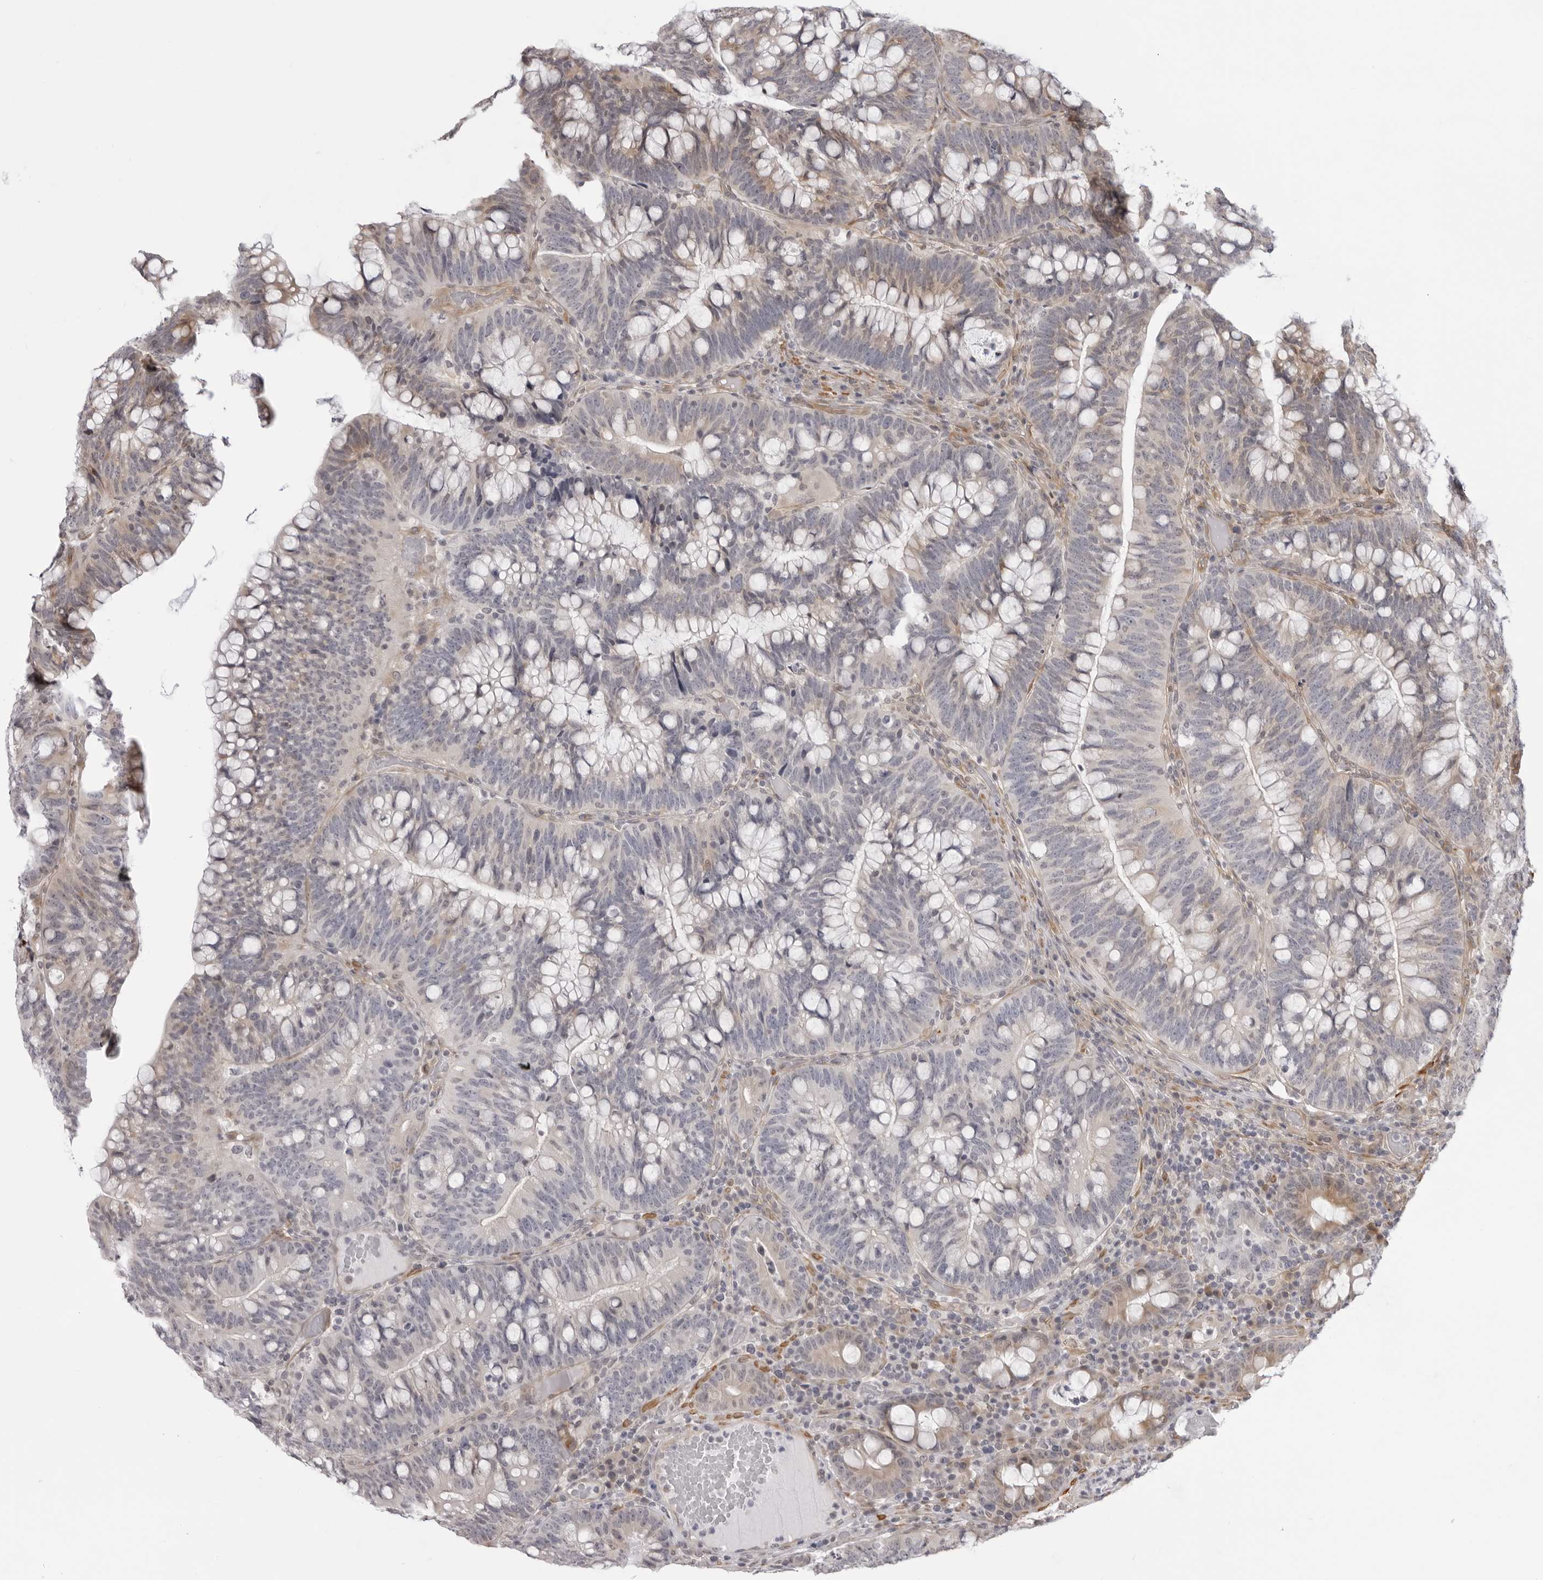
{"staining": {"intensity": "weak", "quantity": "<25%", "location": "cytoplasmic/membranous"}, "tissue": "colorectal cancer", "cell_type": "Tumor cells", "image_type": "cancer", "snomed": [{"axis": "morphology", "description": "Adenocarcinoma, NOS"}, {"axis": "topography", "description": "Colon"}], "caption": "There is no significant staining in tumor cells of colorectal cancer.", "gene": "SRGAP2", "patient": {"sex": "female", "age": 66}}